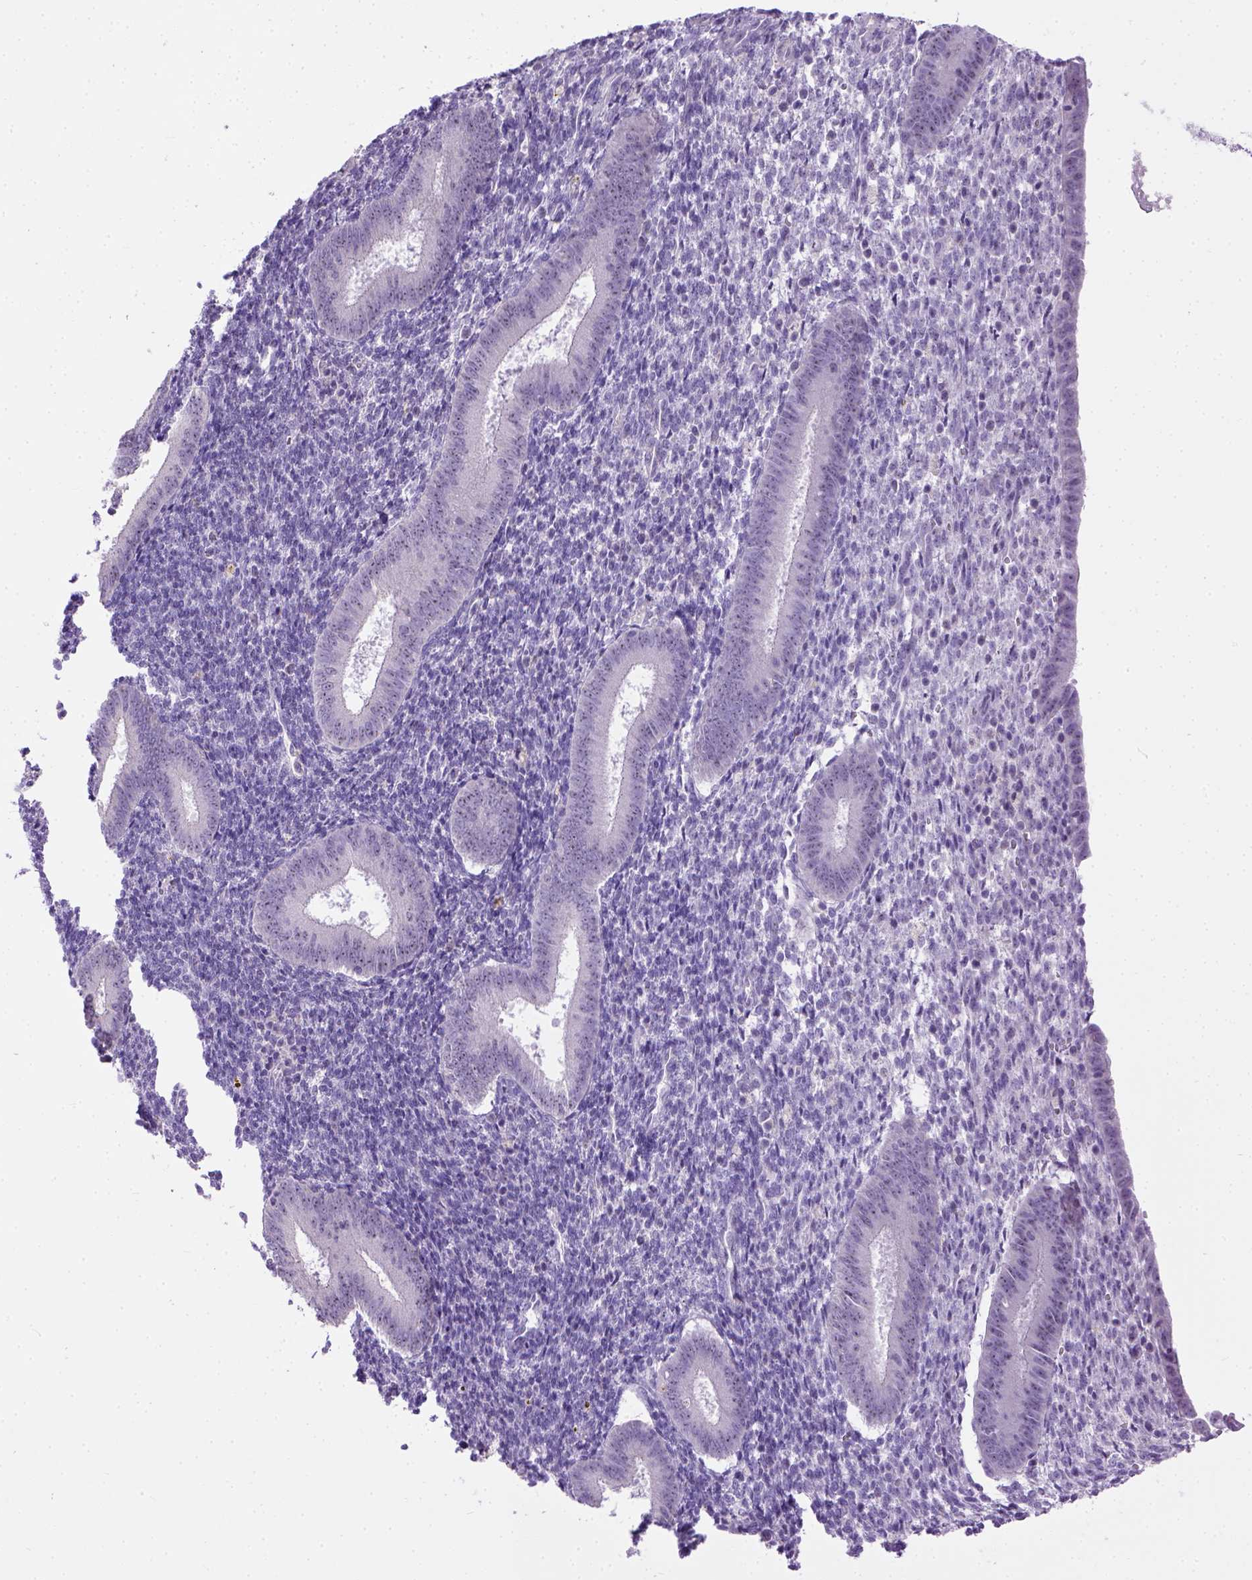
{"staining": {"intensity": "negative", "quantity": "none", "location": "none"}, "tissue": "endometrium", "cell_type": "Cells in endometrial stroma", "image_type": "normal", "snomed": [{"axis": "morphology", "description": "Normal tissue, NOS"}, {"axis": "topography", "description": "Endometrium"}], "caption": "This is an immunohistochemistry micrograph of benign endometrium. There is no positivity in cells in endometrial stroma.", "gene": "UTP4", "patient": {"sex": "female", "age": 25}}